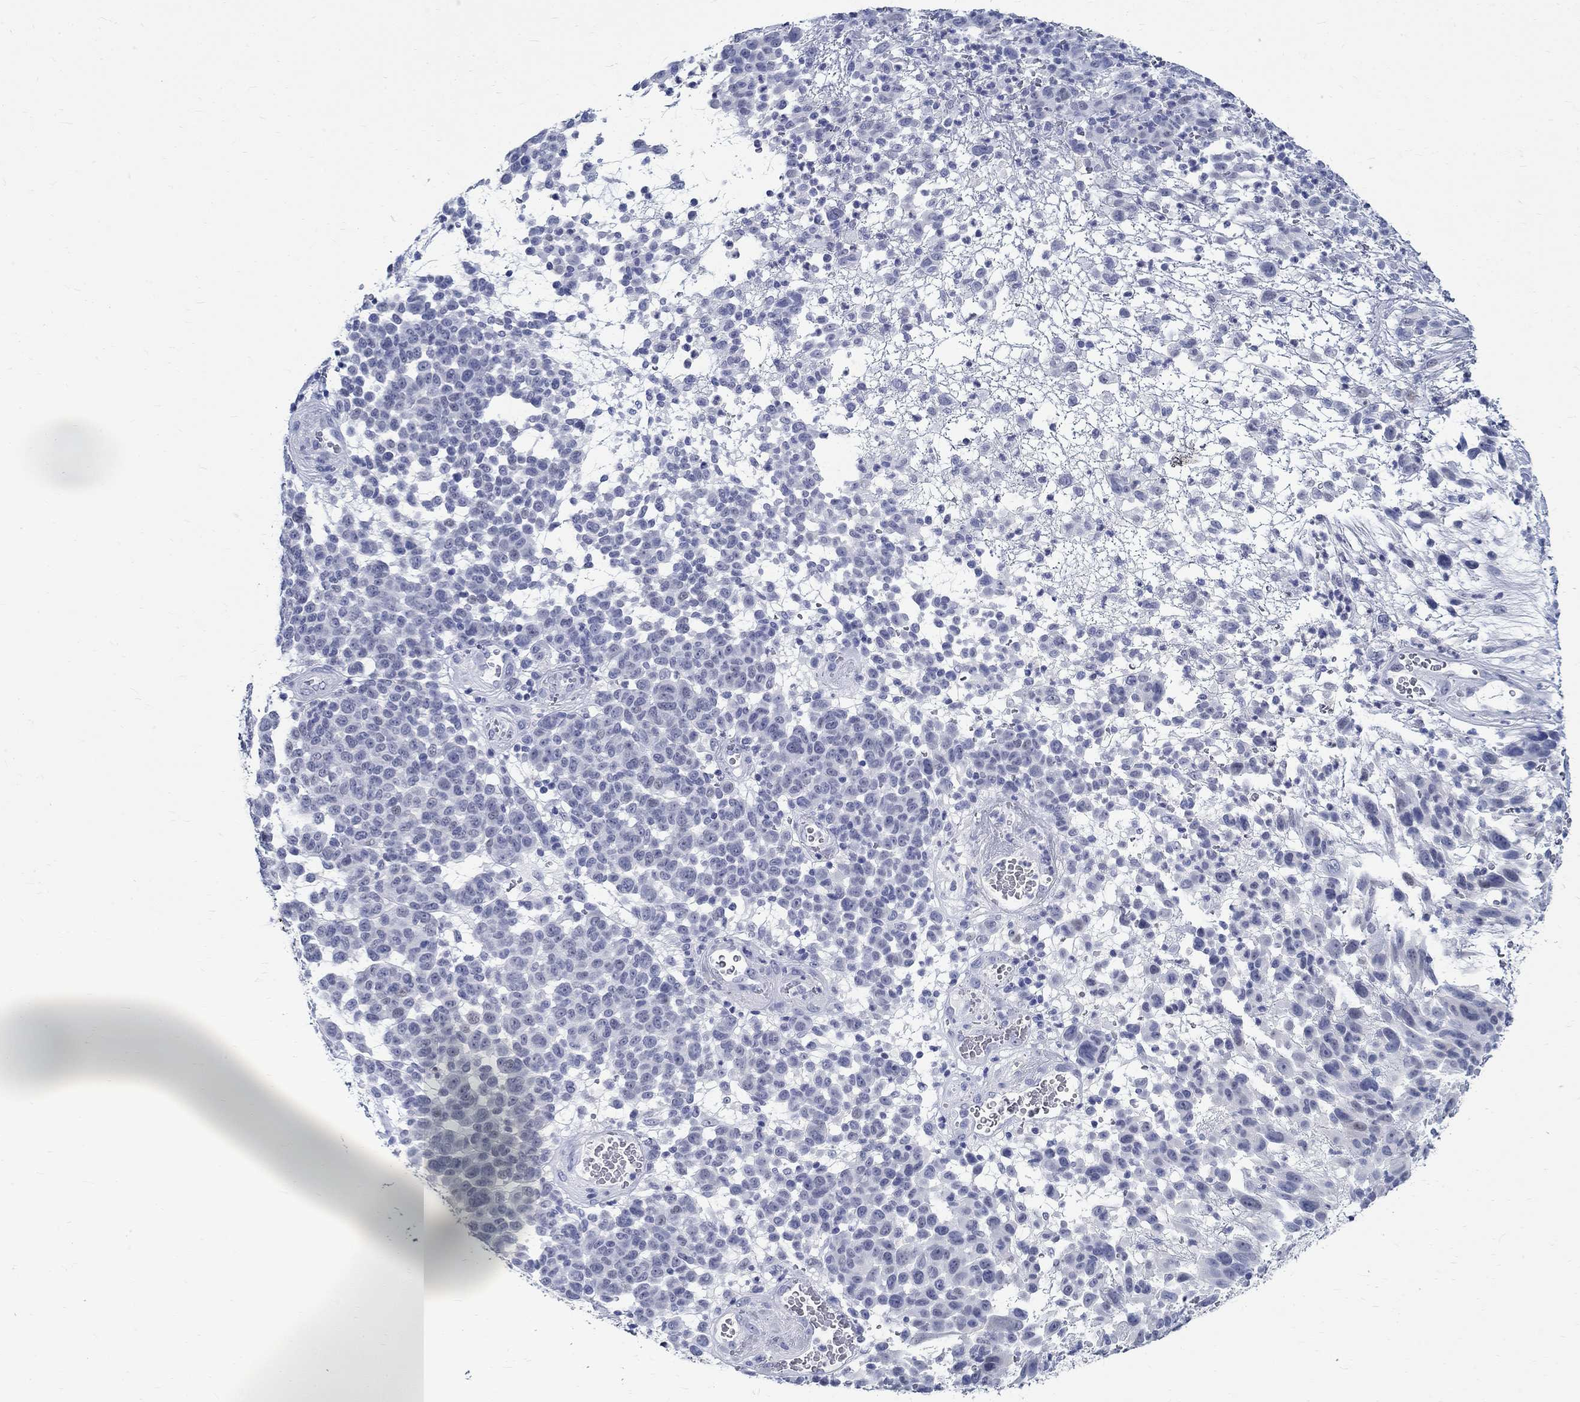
{"staining": {"intensity": "negative", "quantity": "none", "location": "none"}, "tissue": "melanoma", "cell_type": "Tumor cells", "image_type": "cancer", "snomed": [{"axis": "morphology", "description": "Malignant melanoma, NOS"}, {"axis": "topography", "description": "Skin"}], "caption": "A histopathology image of melanoma stained for a protein shows no brown staining in tumor cells.", "gene": "BSPRY", "patient": {"sex": "male", "age": 59}}